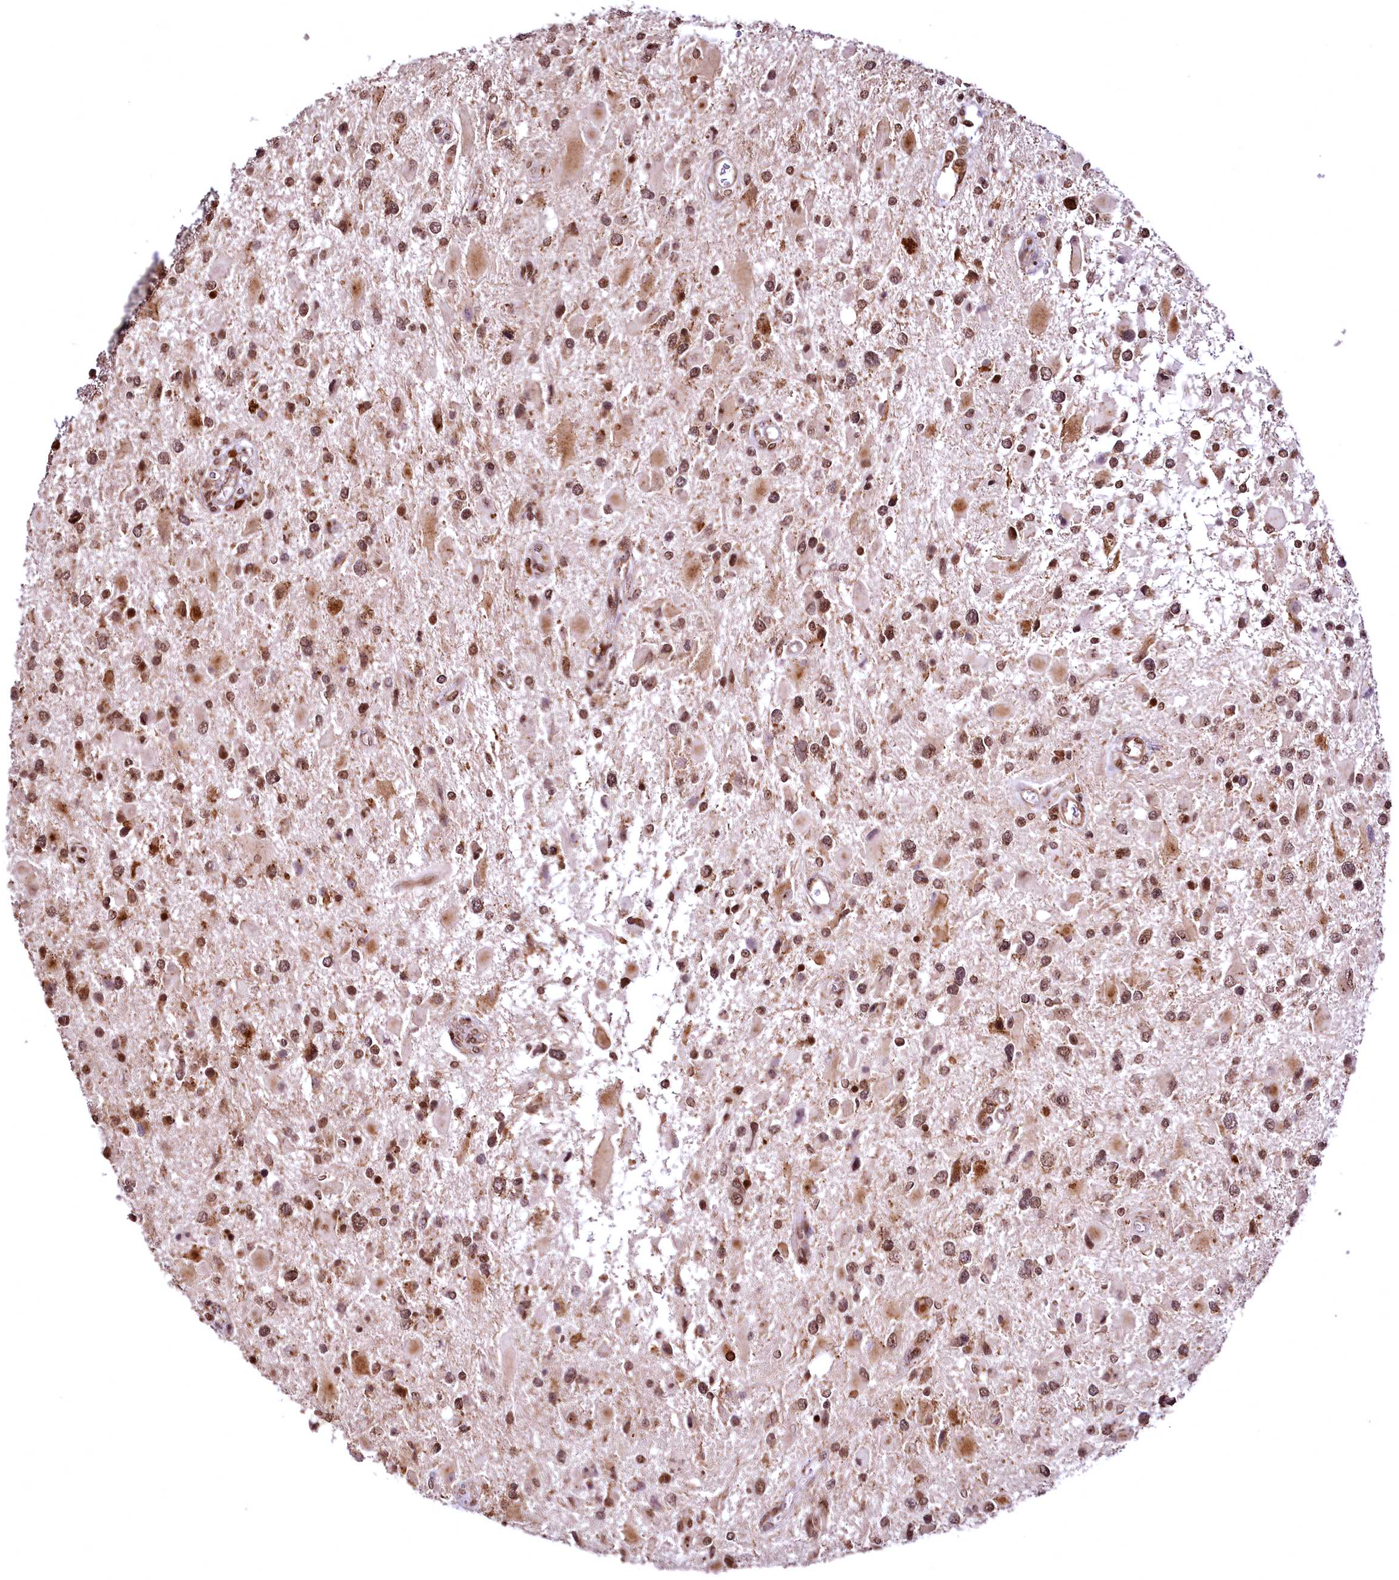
{"staining": {"intensity": "moderate", "quantity": ">75%", "location": "nuclear"}, "tissue": "glioma", "cell_type": "Tumor cells", "image_type": "cancer", "snomed": [{"axis": "morphology", "description": "Glioma, malignant, High grade"}, {"axis": "topography", "description": "Brain"}], "caption": "Malignant glioma (high-grade) stained for a protein demonstrates moderate nuclear positivity in tumor cells. Using DAB (3,3'-diaminobenzidine) (brown) and hematoxylin (blue) stains, captured at high magnification using brightfield microscopy.", "gene": "PDS5B", "patient": {"sex": "male", "age": 53}}